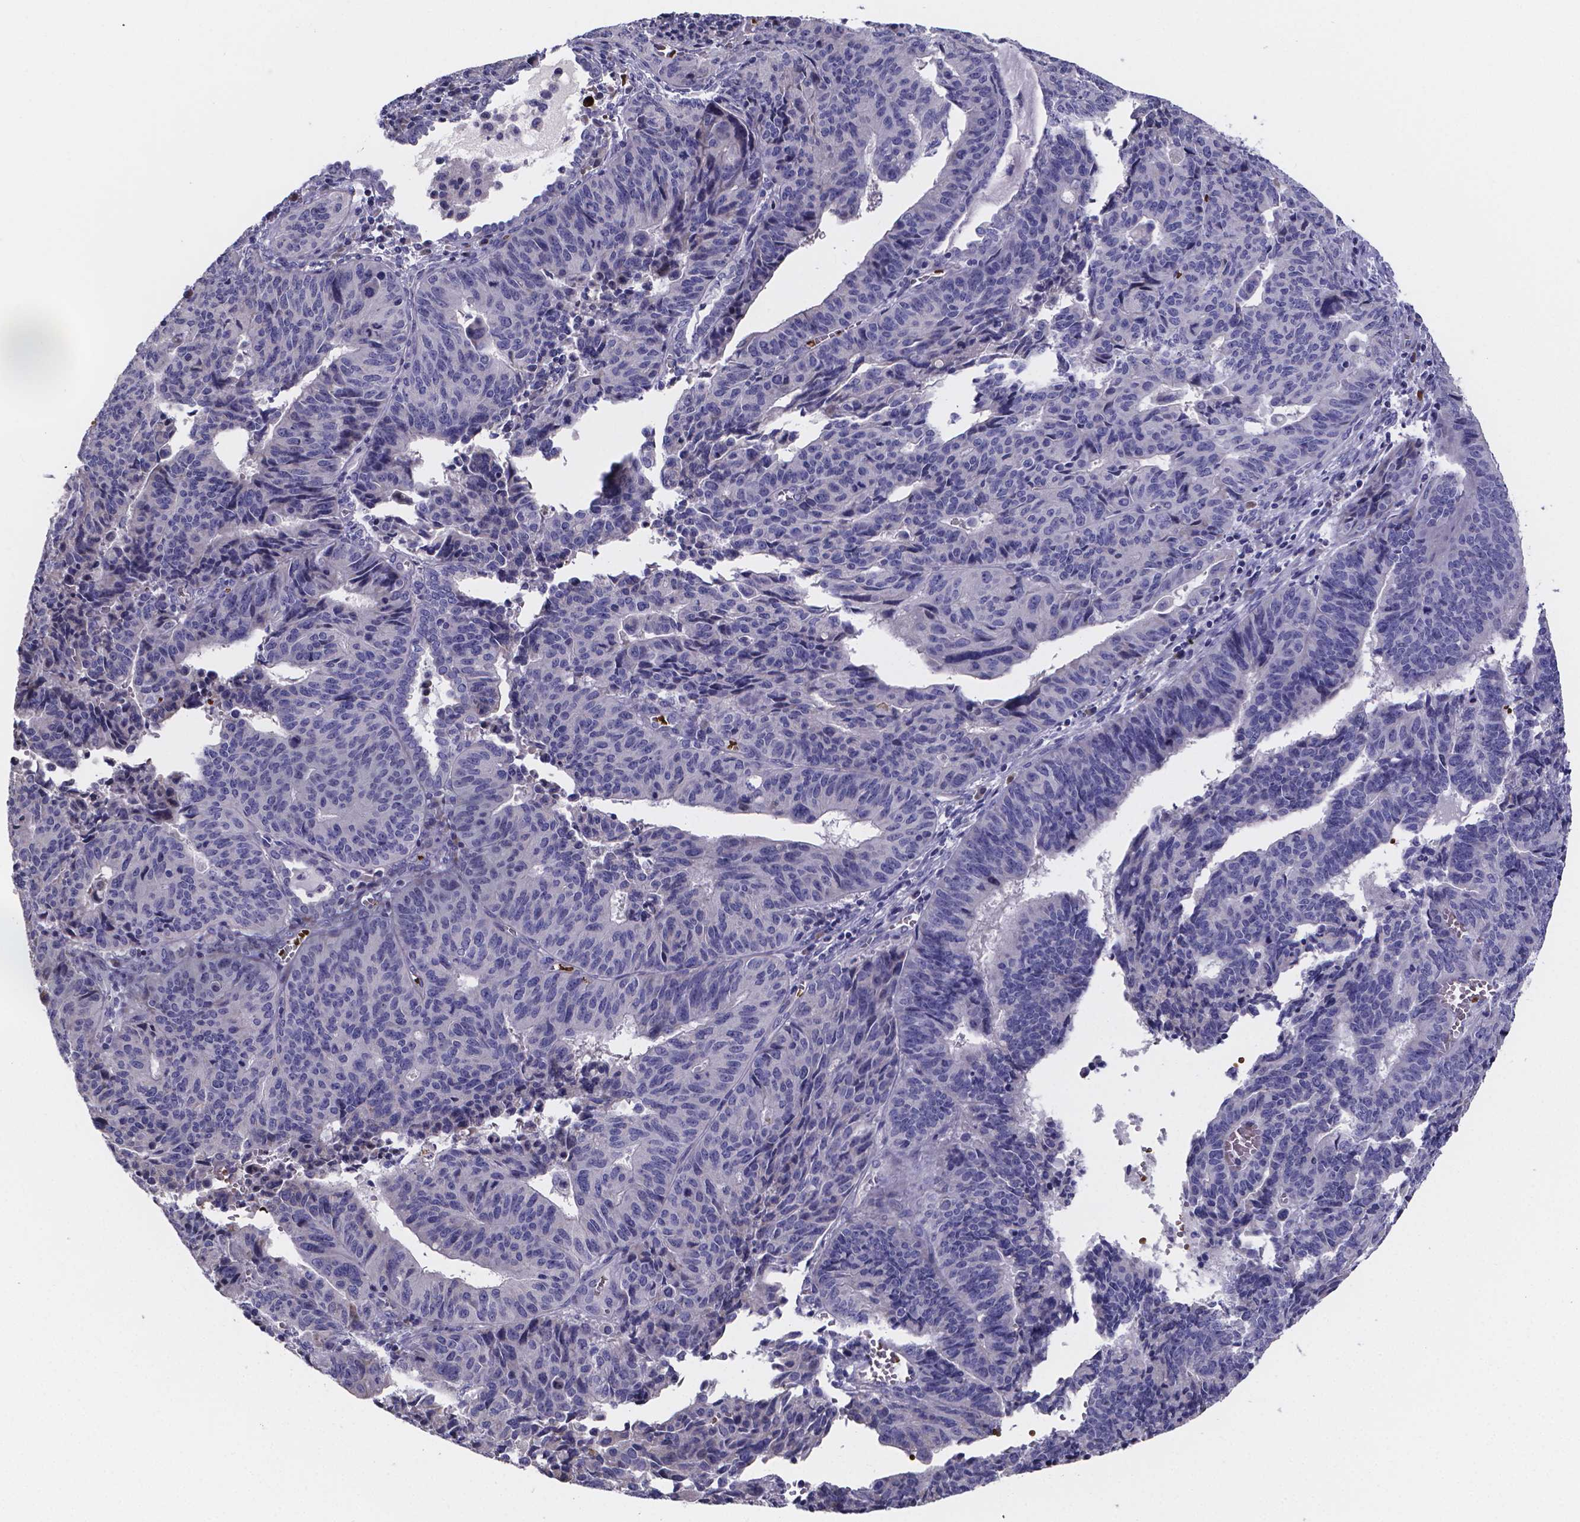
{"staining": {"intensity": "negative", "quantity": "none", "location": "none"}, "tissue": "endometrial cancer", "cell_type": "Tumor cells", "image_type": "cancer", "snomed": [{"axis": "morphology", "description": "Adenocarcinoma, NOS"}, {"axis": "topography", "description": "Endometrium"}], "caption": "There is no significant positivity in tumor cells of endometrial cancer.", "gene": "GABRA3", "patient": {"sex": "female", "age": 65}}